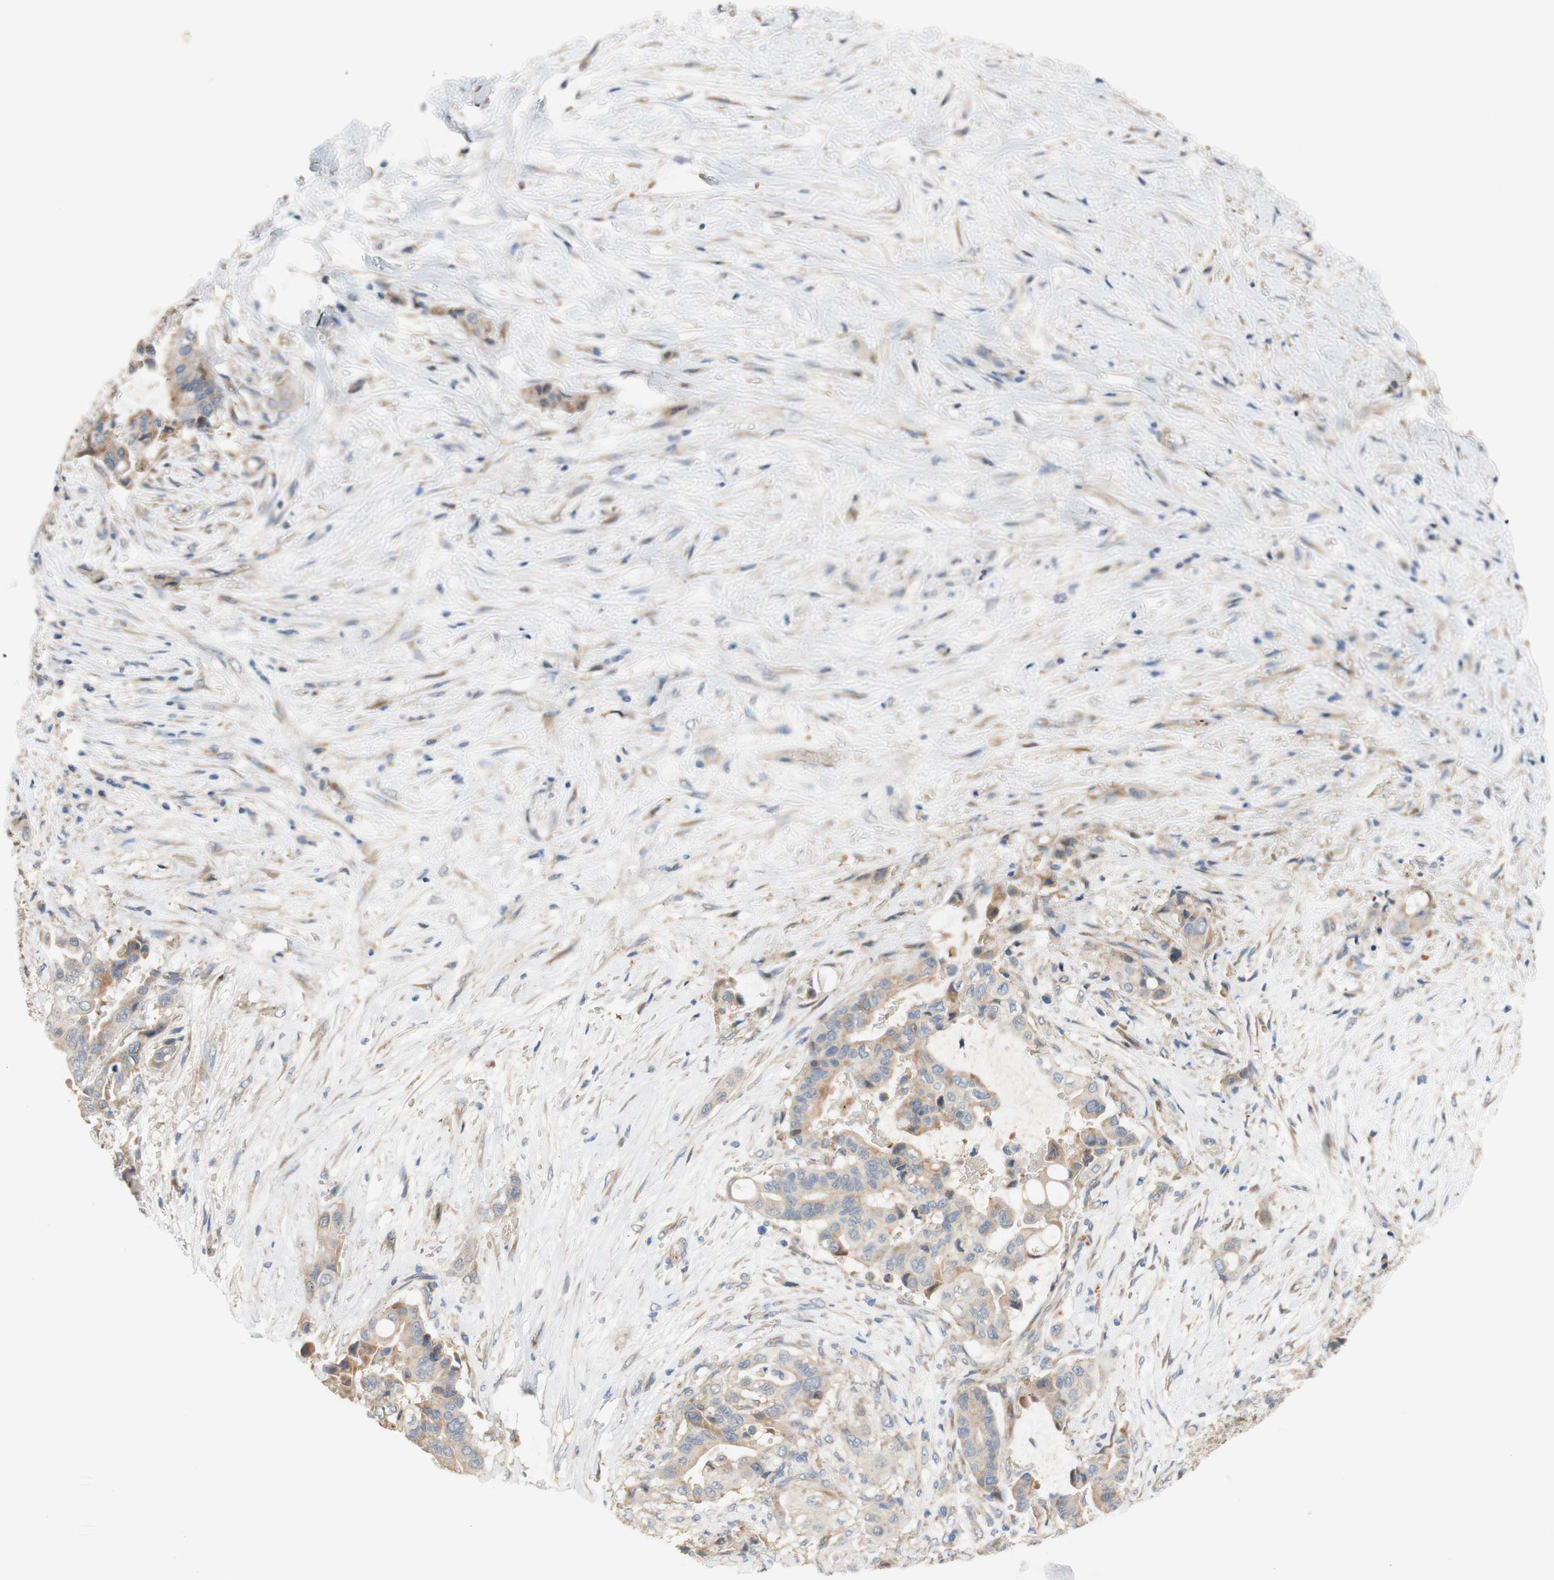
{"staining": {"intensity": "weak", "quantity": ">75%", "location": "cytoplasmic/membranous"}, "tissue": "liver cancer", "cell_type": "Tumor cells", "image_type": "cancer", "snomed": [{"axis": "morphology", "description": "Cholangiocarcinoma"}, {"axis": "topography", "description": "Liver"}], "caption": "The micrograph demonstrates staining of liver cholangiocarcinoma, revealing weak cytoplasmic/membranous protein expression (brown color) within tumor cells.", "gene": "DKK3", "patient": {"sex": "female", "age": 61}}